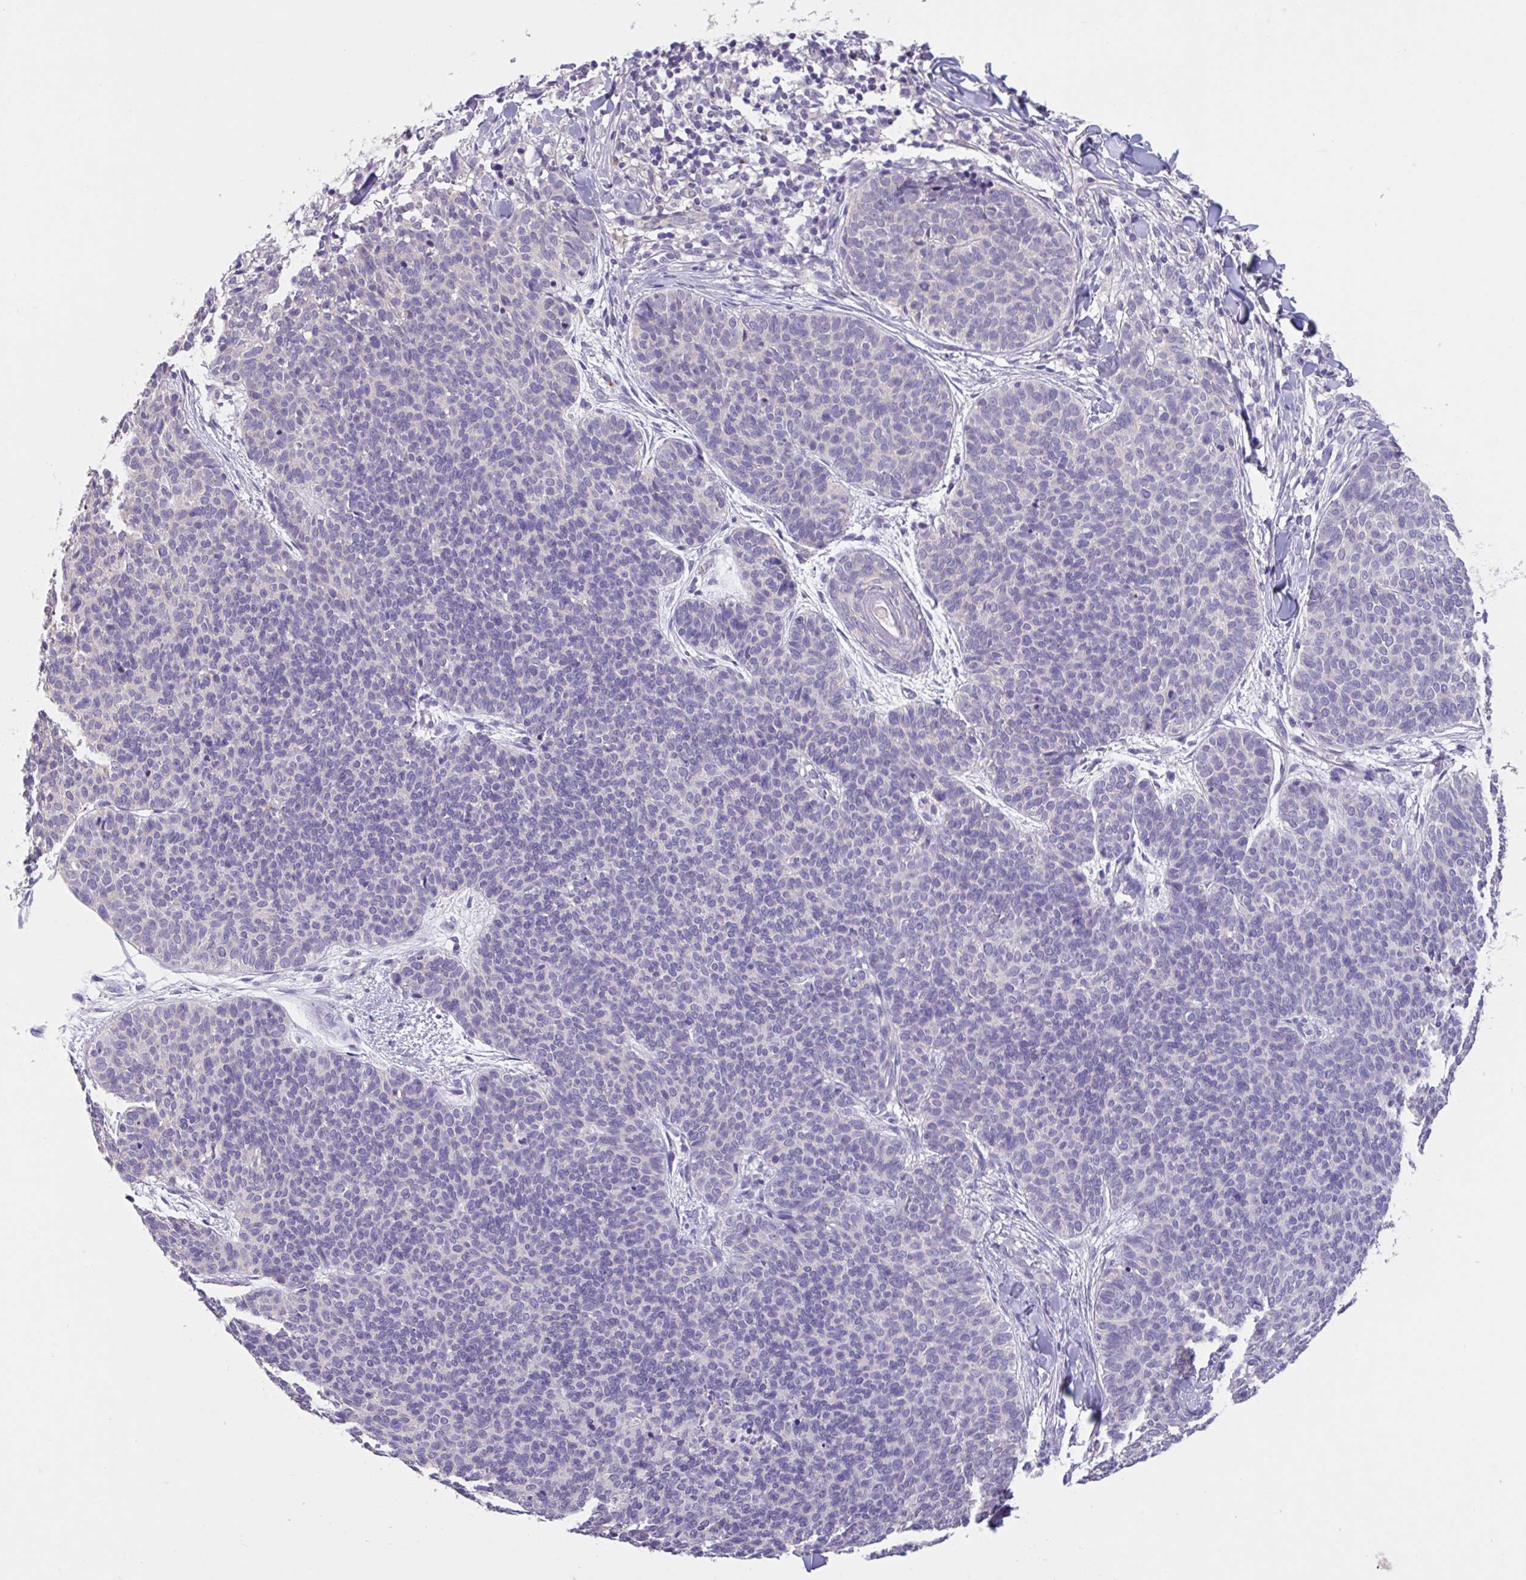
{"staining": {"intensity": "negative", "quantity": "none", "location": "none"}, "tissue": "skin cancer", "cell_type": "Tumor cells", "image_type": "cancer", "snomed": [{"axis": "morphology", "description": "Basal cell carcinoma"}, {"axis": "topography", "description": "Skin"}, {"axis": "topography", "description": "Skin of face"}], "caption": "The immunohistochemistry histopathology image has no significant staining in tumor cells of skin cancer tissue.", "gene": "GPR162", "patient": {"sex": "male", "age": 56}}